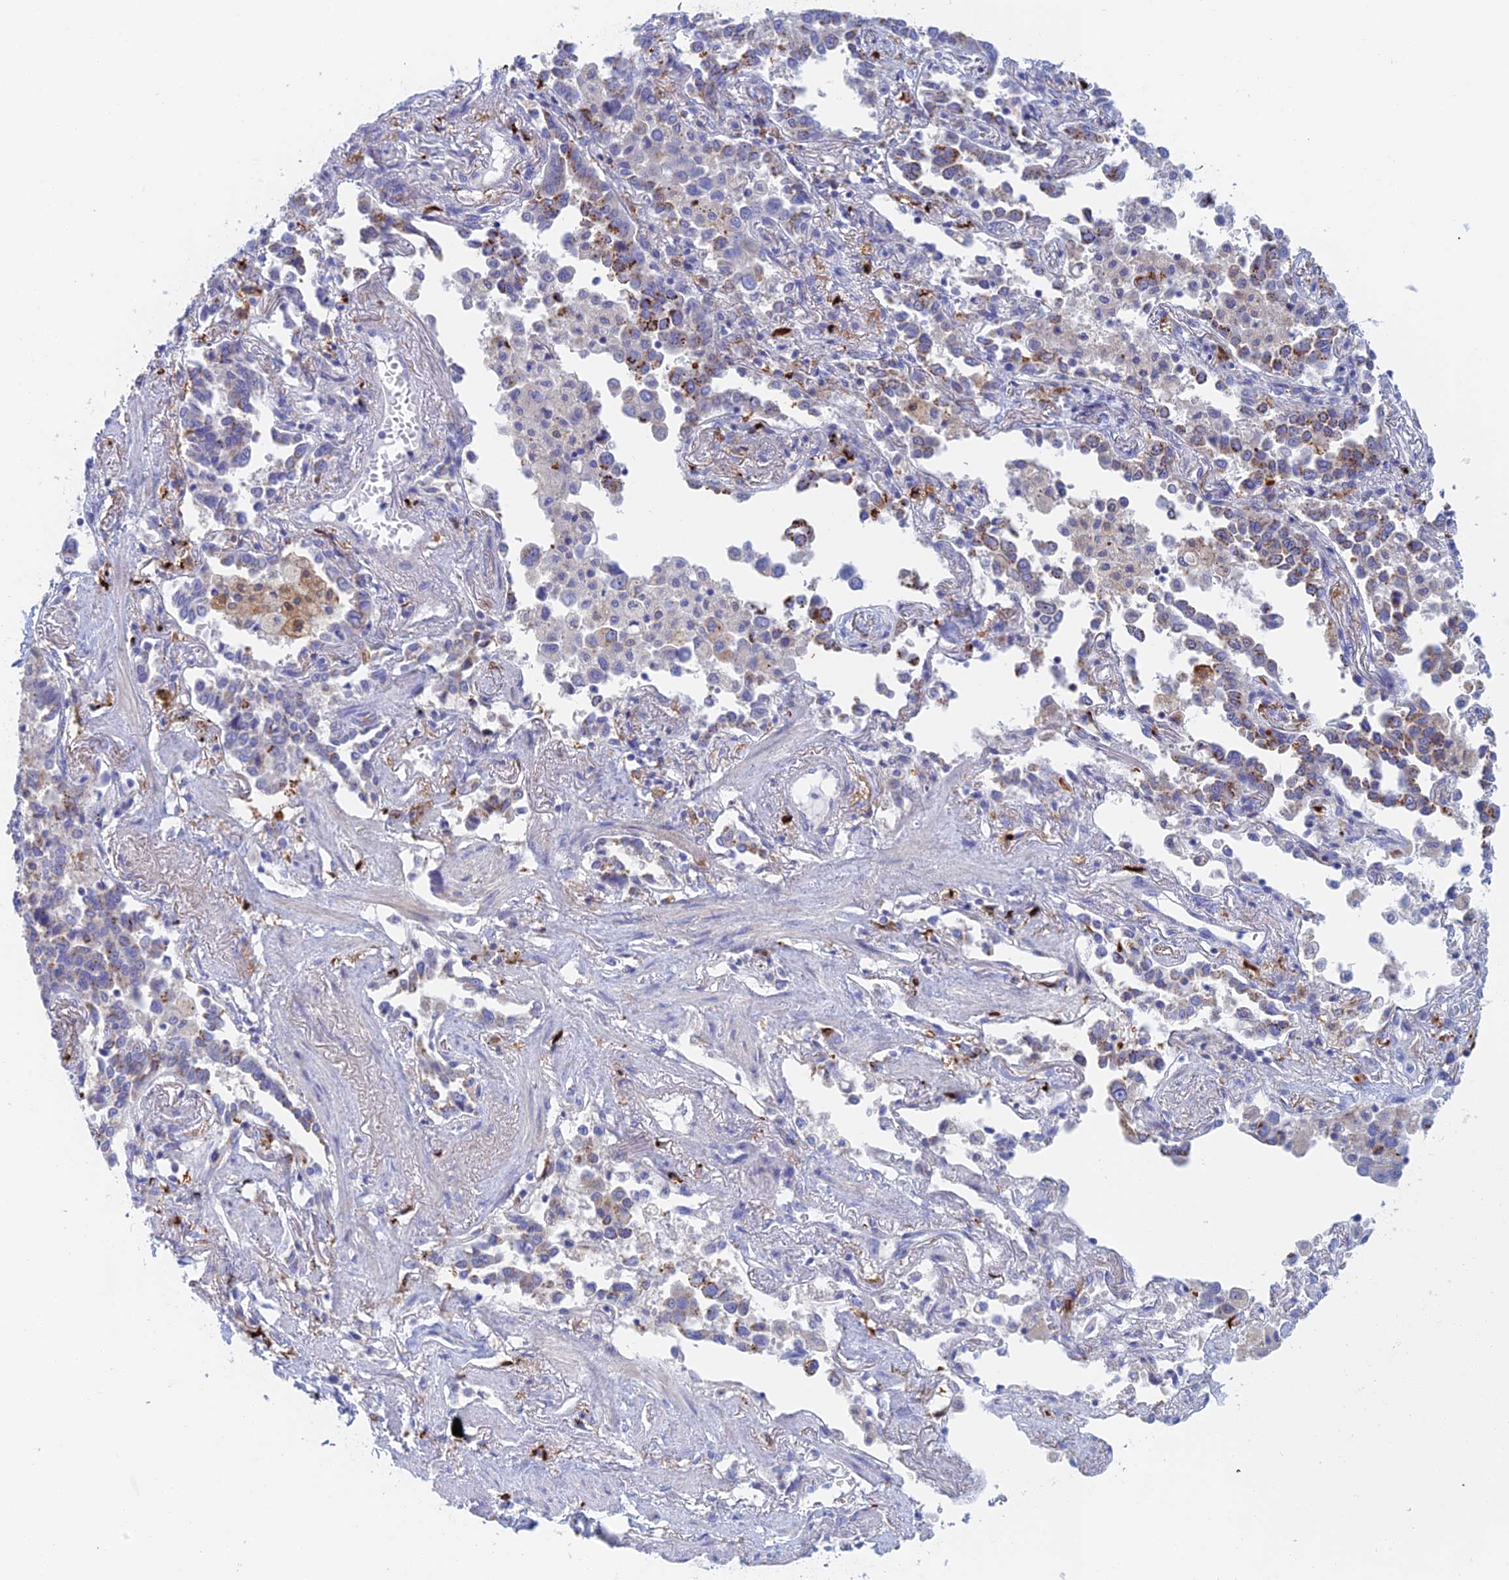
{"staining": {"intensity": "moderate", "quantity": "<25%", "location": "cytoplasmic/membranous"}, "tissue": "lung cancer", "cell_type": "Tumor cells", "image_type": "cancer", "snomed": [{"axis": "morphology", "description": "Adenocarcinoma, NOS"}, {"axis": "topography", "description": "Lung"}], "caption": "IHC of human adenocarcinoma (lung) exhibits low levels of moderate cytoplasmic/membranous expression in approximately <25% of tumor cells.", "gene": "SLC24A3", "patient": {"sex": "male", "age": 67}}